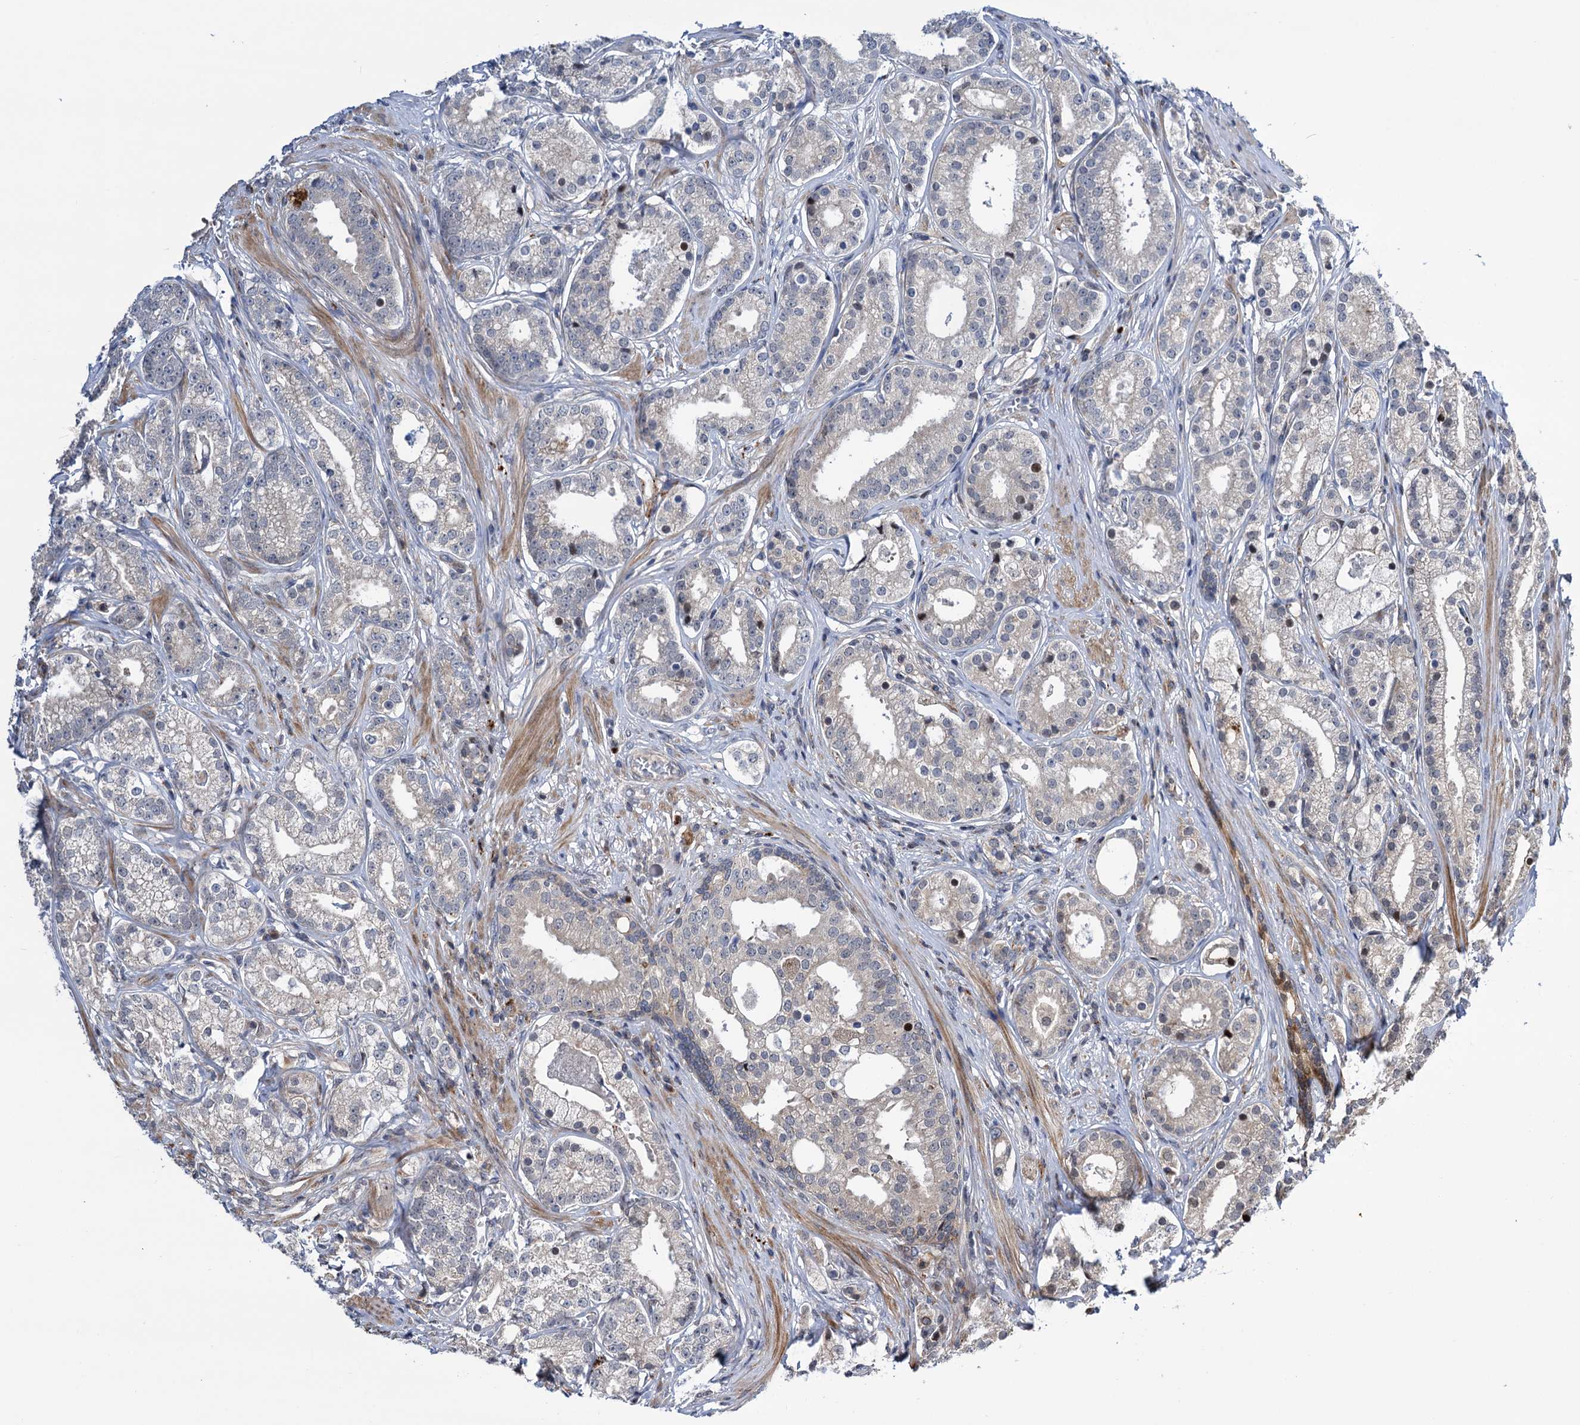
{"staining": {"intensity": "negative", "quantity": "none", "location": "none"}, "tissue": "prostate cancer", "cell_type": "Tumor cells", "image_type": "cancer", "snomed": [{"axis": "morphology", "description": "Adenocarcinoma, High grade"}, {"axis": "topography", "description": "Prostate"}], "caption": "DAB (3,3'-diaminobenzidine) immunohistochemical staining of human adenocarcinoma (high-grade) (prostate) exhibits no significant expression in tumor cells. Nuclei are stained in blue.", "gene": "UBR1", "patient": {"sex": "male", "age": 69}}